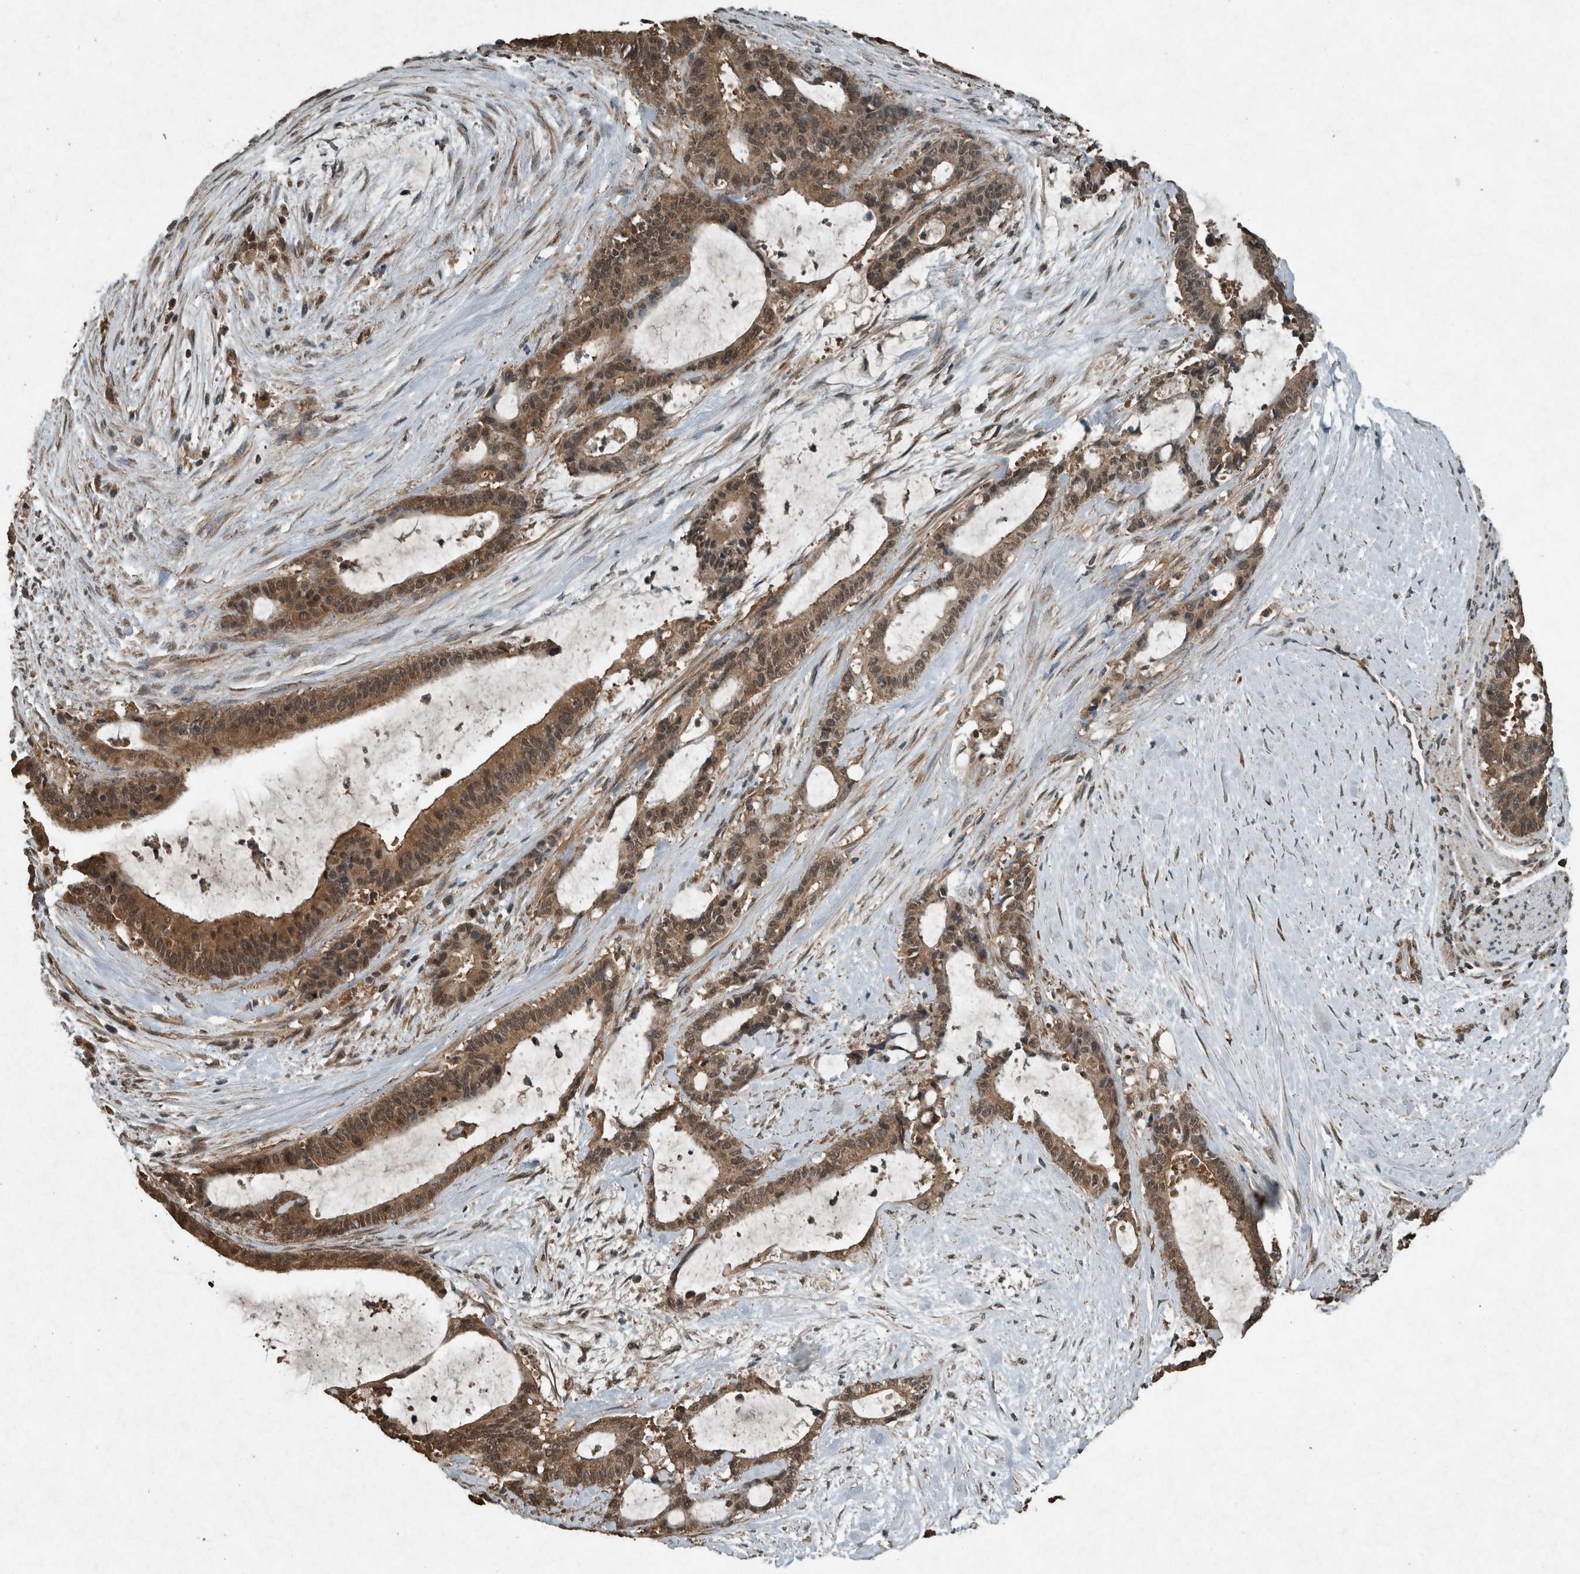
{"staining": {"intensity": "moderate", "quantity": ">75%", "location": "cytoplasmic/membranous,nuclear"}, "tissue": "liver cancer", "cell_type": "Tumor cells", "image_type": "cancer", "snomed": [{"axis": "morphology", "description": "Cholangiocarcinoma"}, {"axis": "topography", "description": "Liver"}], "caption": "The immunohistochemical stain shows moderate cytoplasmic/membranous and nuclear positivity in tumor cells of liver cancer tissue.", "gene": "ARHGEF12", "patient": {"sex": "female", "age": 73}}